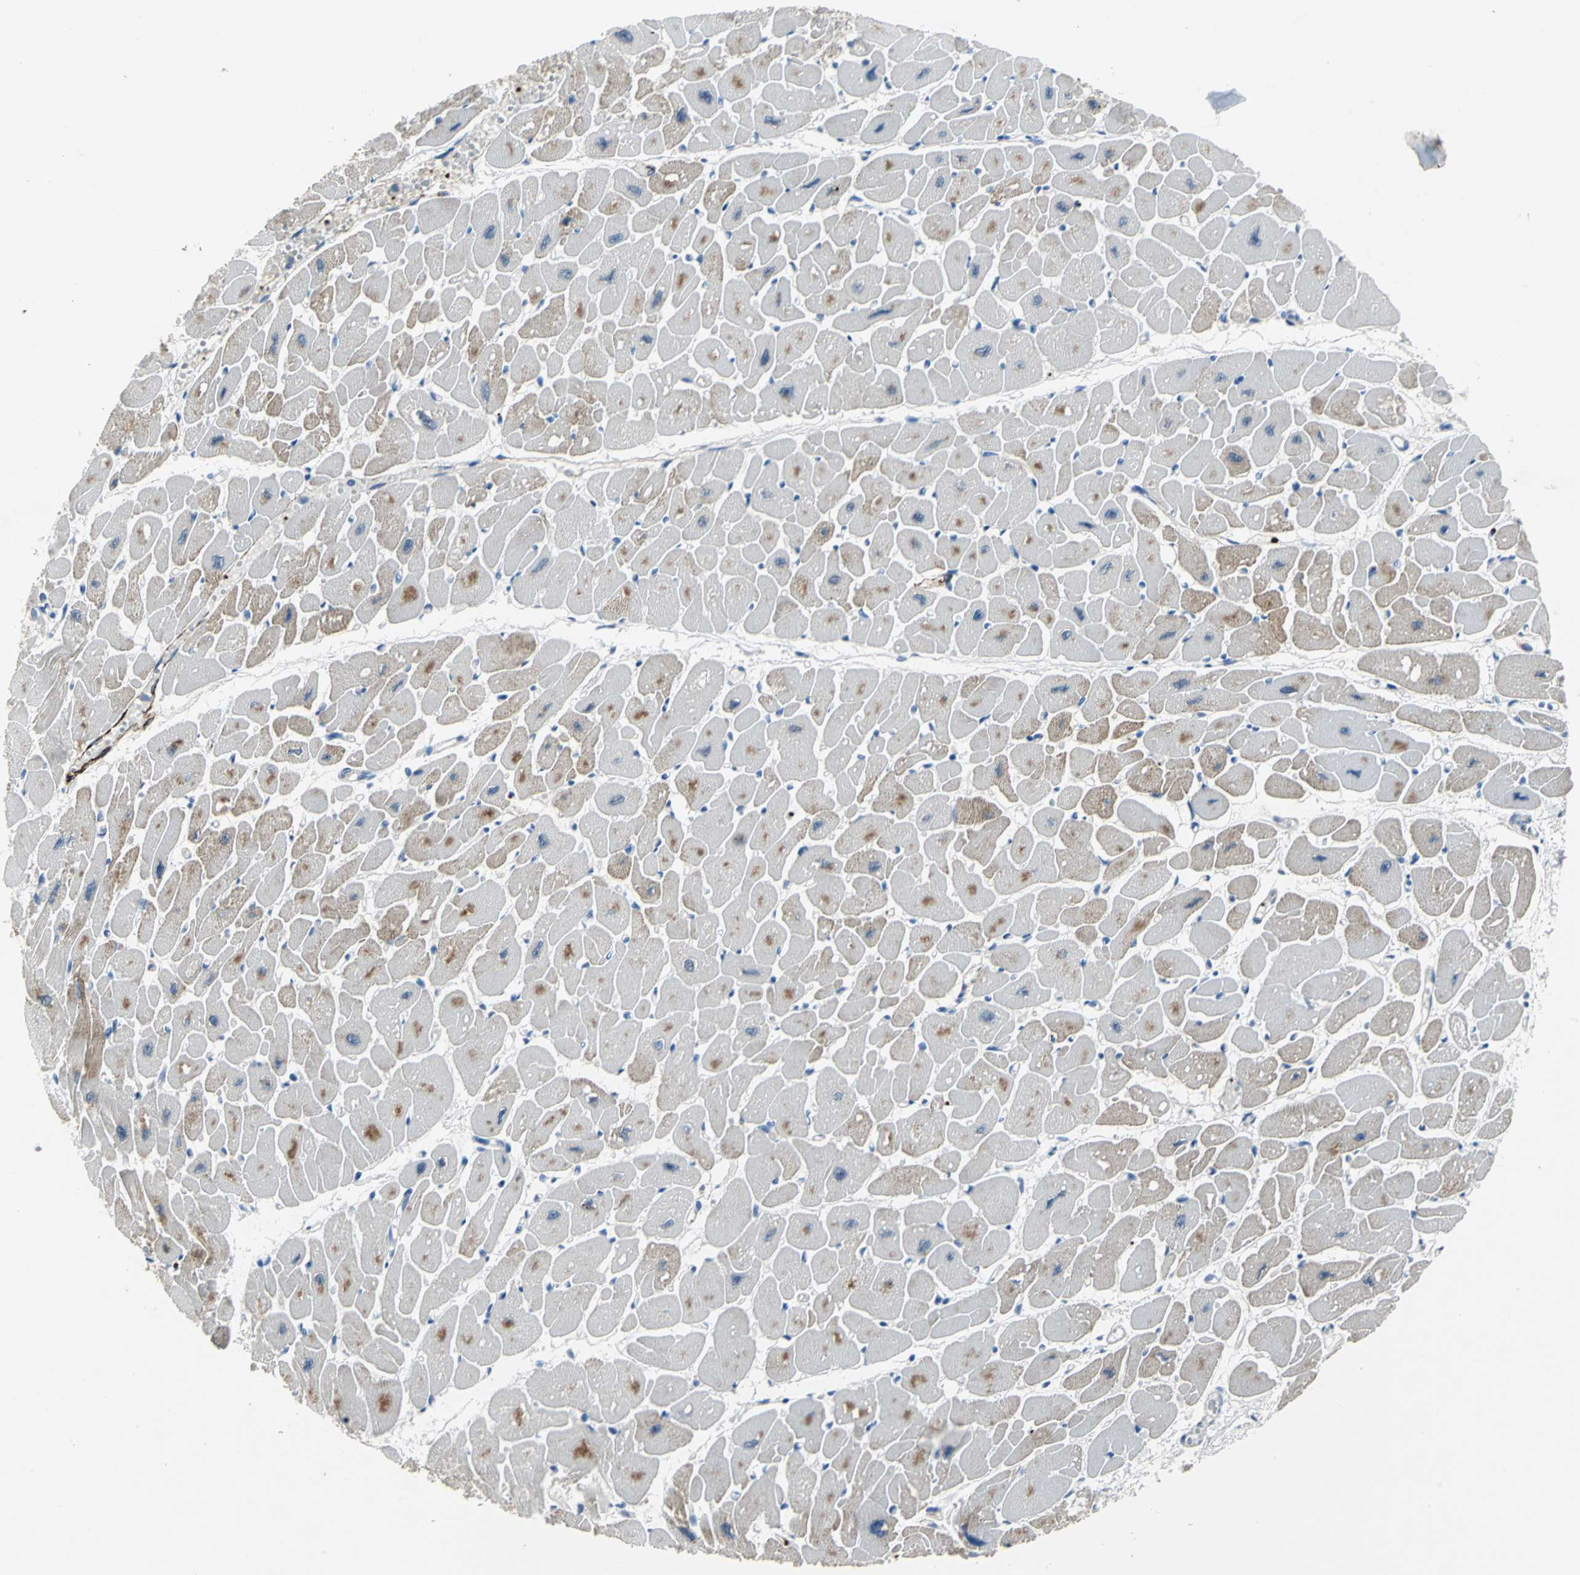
{"staining": {"intensity": "moderate", "quantity": "<25%", "location": "cytoplasmic/membranous,nuclear"}, "tissue": "heart muscle", "cell_type": "Cardiomyocytes", "image_type": "normal", "snomed": [{"axis": "morphology", "description": "Normal tissue, NOS"}, {"axis": "topography", "description": "Heart"}], "caption": "Brown immunohistochemical staining in normal heart muscle demonstrates moderate cytoplasmic/membranous,nuclear expression in approximately <25% of cardiomyocytes.", "gene": "SELP", "patient": {"sex": "female", "age": 54}}